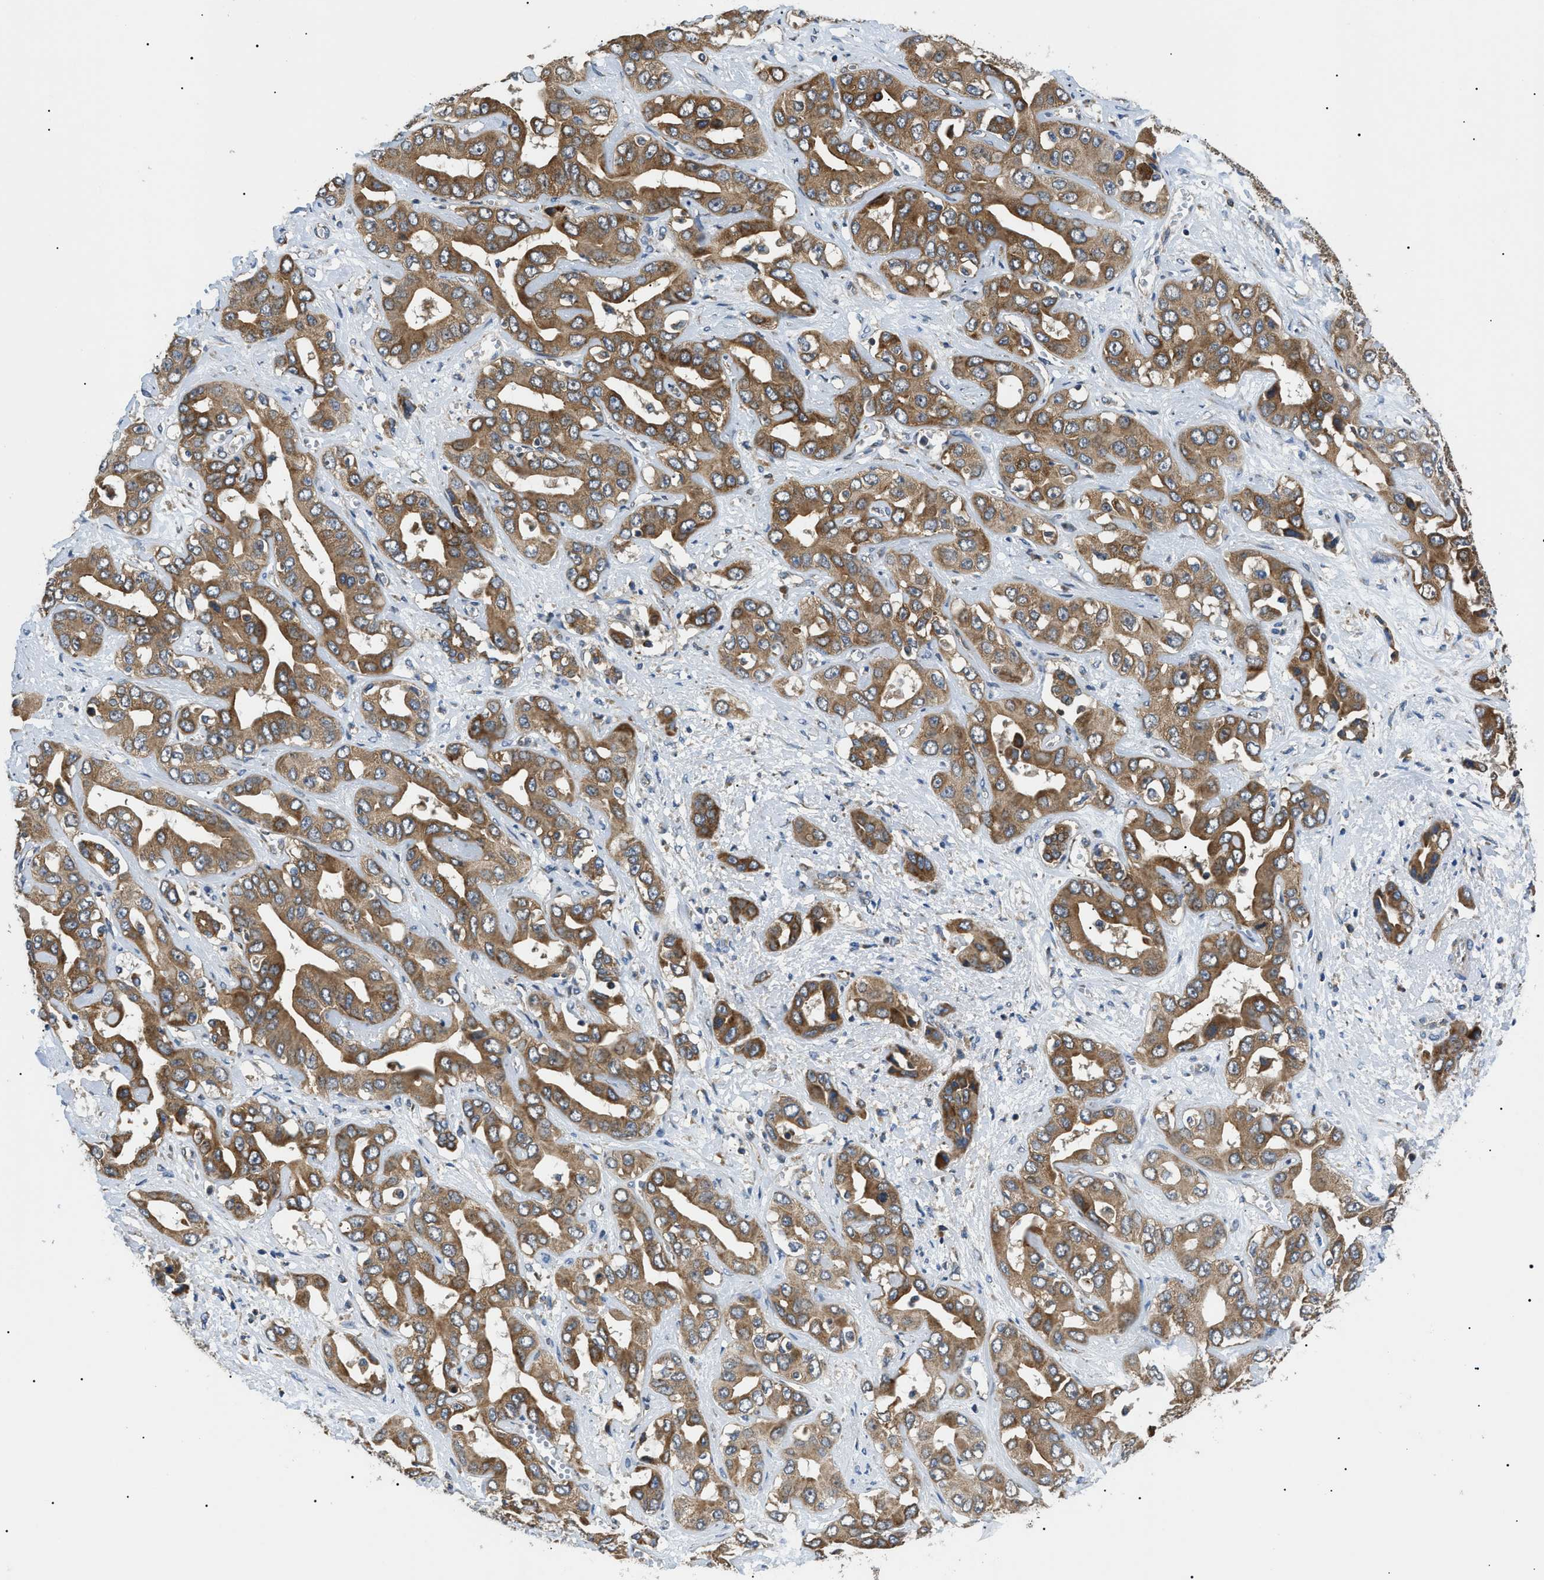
{"staining": {"intensity": "moderate", "quantity": ">75%", "location": "cytoplasmic/membranous"}, "tissue": "liver cancer", "cell_type": "Tumor cells", "image_type": "cancer", "snomed": [{"axis": "morphology", "description": "Cholangiocarcinoma"}, {"axis": "topography", "description": "Liver"}], "caption": "A brown stain highlights moderate cytoplasmic/membranous staining of a protein in human liver cholangiocarcinoma tumor cells.", "gene": "SRPK1", "patient": {"sex": "female", "age": 52}}